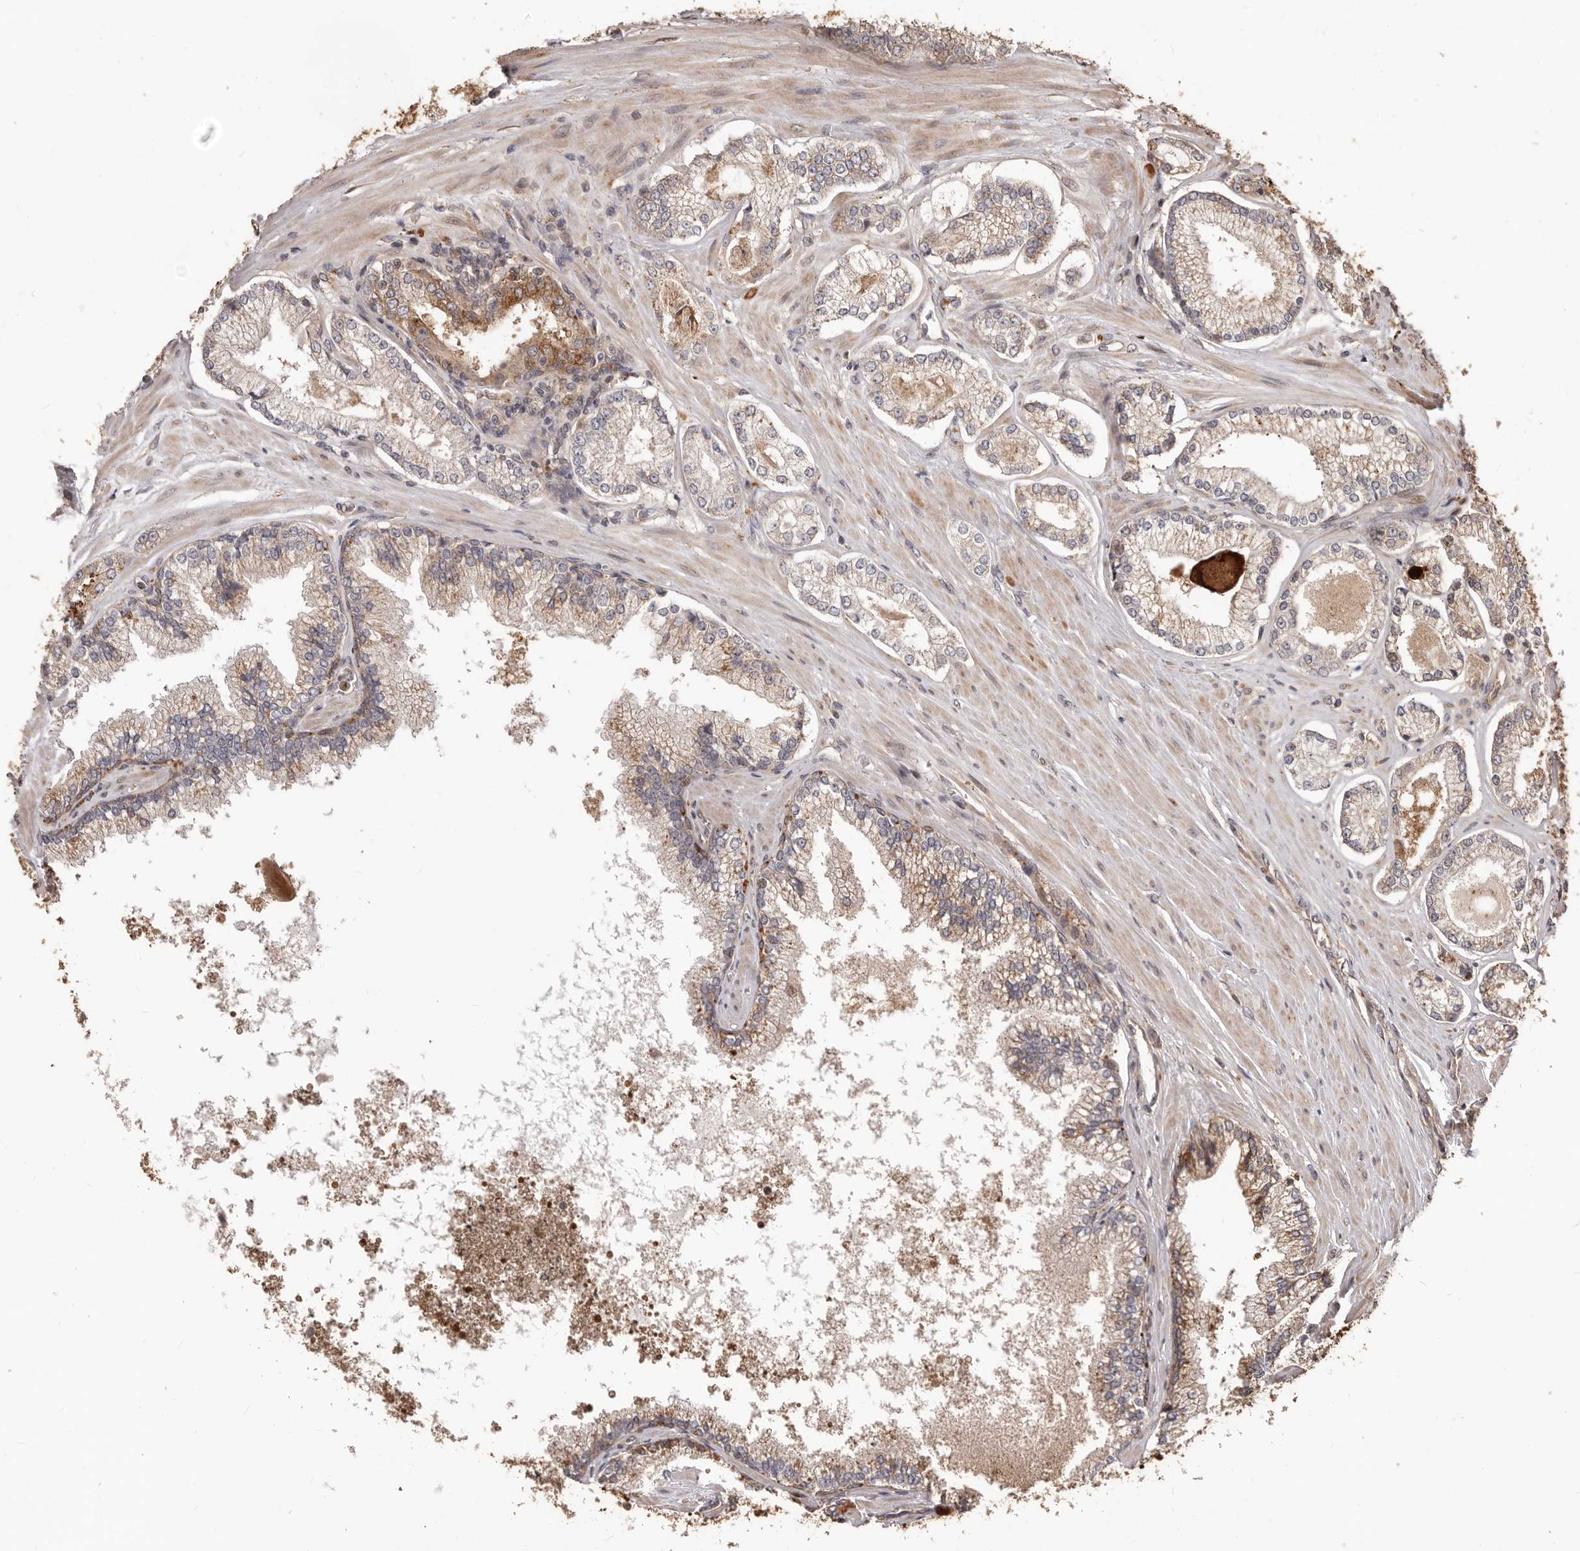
{"staining": {"intensity": "moderate", "quantity": "25%-75%", "location": "cytoplasmic/membranous"}, "tissue": "prostate cancer", "cell_type": "Tumor cells", "image_type": "cancer", "snomed": [{"axis": "morphology", "description": "Adenocarcinoma, High grade"}, {"axis": "topography", "description": "Prostate"}], "caption": "A brown stain labels moderate cytoplasmic/membranous staining of a protein in prostate high-grade adenocarcinoma tumor cells.", "gene": "MTO1", "patient": {"sex": "male", "age": 73}}